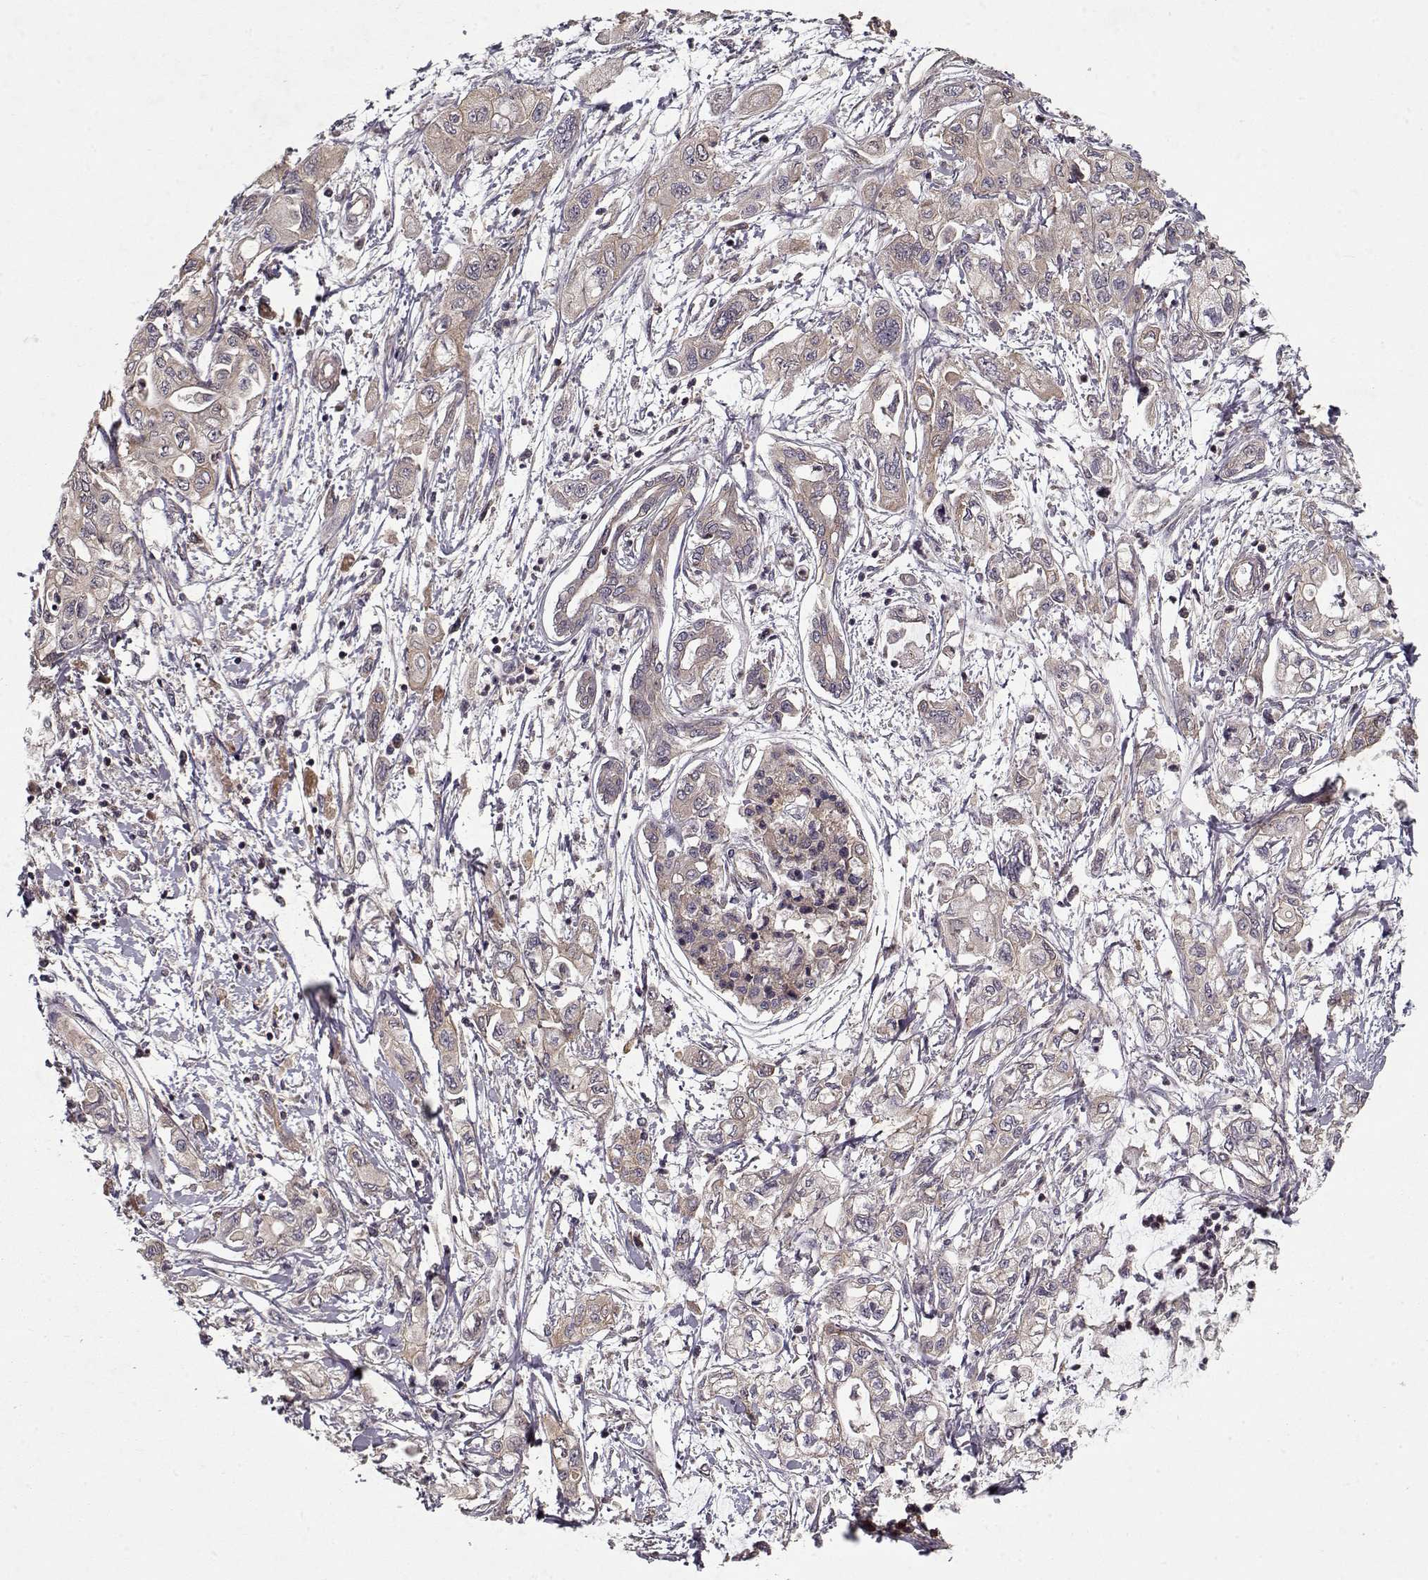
{"staining": {"intensity": "weak", "quantity": "<25%", "location": "cytoplasmic/membranous"}, "tissue": "pancreatic cancer", "cell_type": "Tumor cells", "image_type": "cancer", "snomed": [{"axis": "morphology", "description": "Adenocarcinoma, NOS"}, {"axis": "topography", "description": "Pancreas"}], "caption": "Protein analysis of pancreatic cancer reveals no significant expression in tumor cells. (DAB immunohistochemistry (IHC) with hematoxylin counter stain).", "gene": "PPP1R12A", "patient": {"sex": "male", "age": 54}}